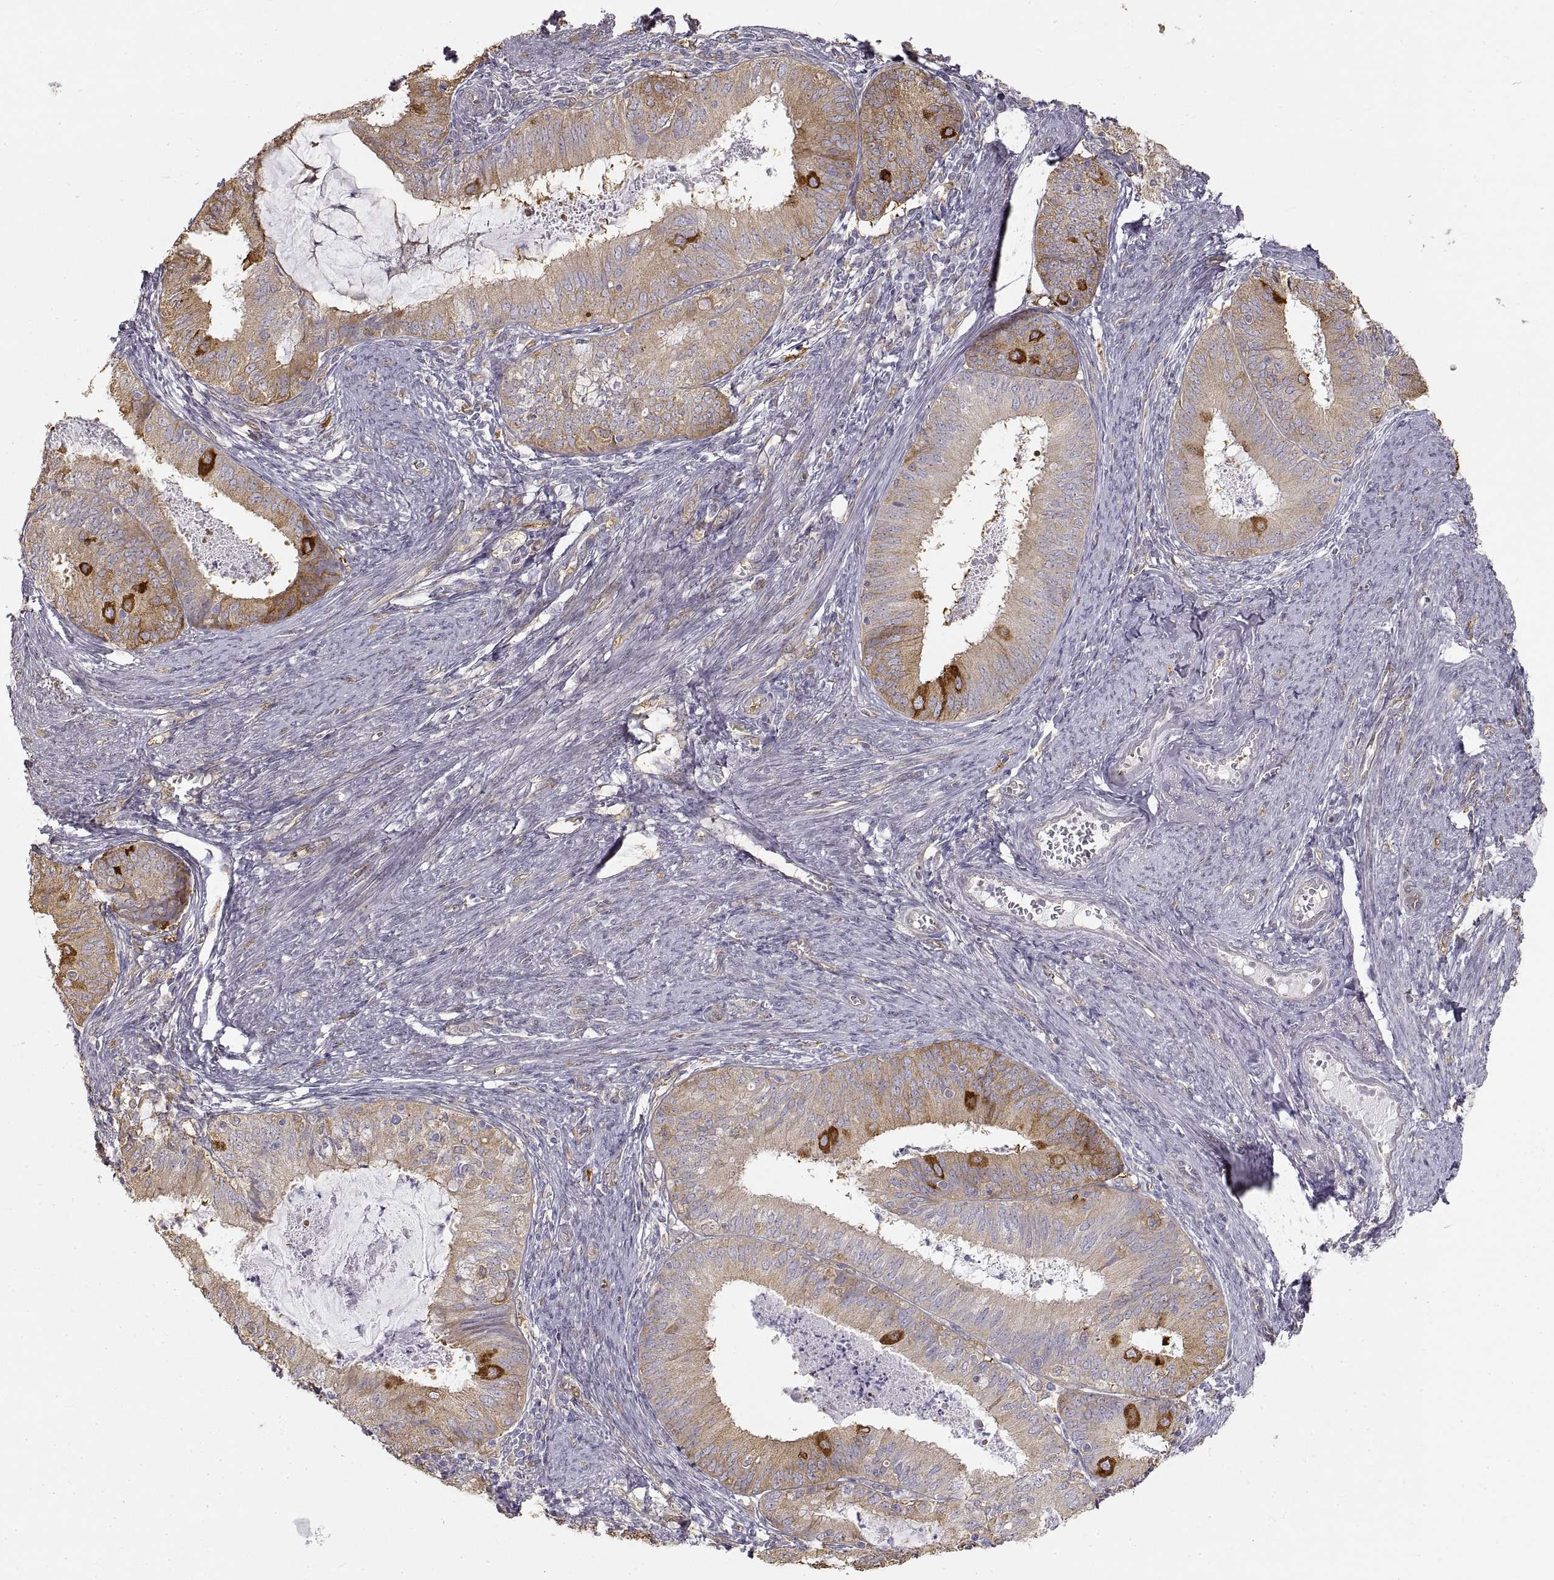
{"staining": {"intensity": "strong", "quantity": "<25%", "location": "cytoplasmic/membranous"}, "tissue": "endometrial cancer", "cell_type": "Tumor cells", "image_type": "cancer", "snomed": [{"axis": "morphology", "description": "Adenocarcinoma, NOS"}, {"axis": "topography", "description": "Endometrium"}], "caption": "A histopathology image of adenocarcinoma (endometrial) stained for a protein shows strong cytoplasmic/membranous brown staining in tumor cells.", "gene": "HSP90AB1", "patient": {"sex": "female", "age": 57}}